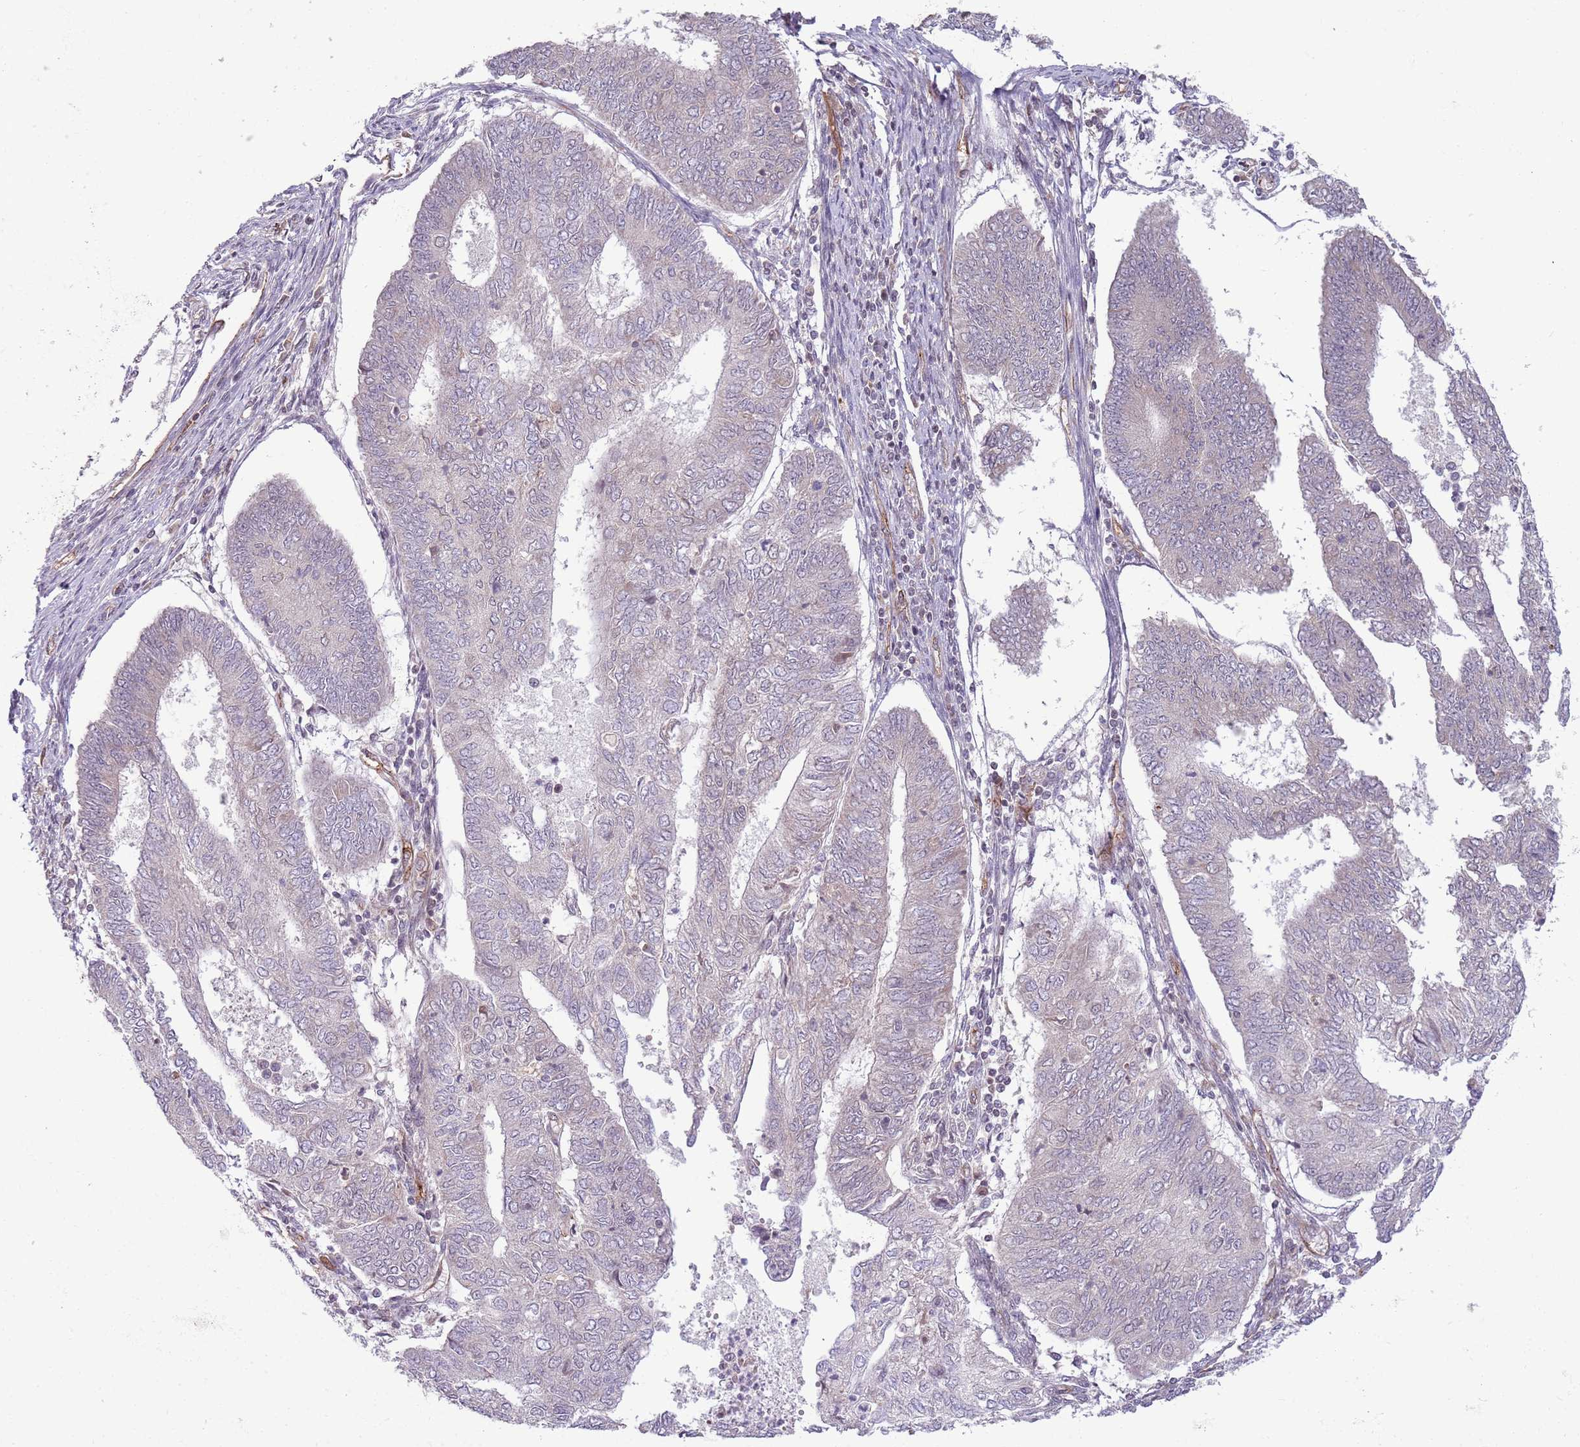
{"staining": {"intensity": "negative", "quantity": "none", "location": "none"}, "tissue": "endometrial cancer", "cell_type": "Tumor cells", "image_type": "cancer", "snomed": [{"axis": "morphology", "description": "Adenocarcinoma, NOS"}, {"axis": "topography", "description": "Endometrium"}], "caption": "High magnification brightfield microscopy of endometrial cancer (adenocarcinoma) stained with DAB (brown) and counterstained with hematoxylin (blue): tumor cells show no significant positivity. The staining is performed using DAB (3,3'-diaminobenzidine) brown chromogen with nuclei counter-stained in using hematoxylin.", "gene": "DPP10", "patient": {"sex": "female", "age": 68}}